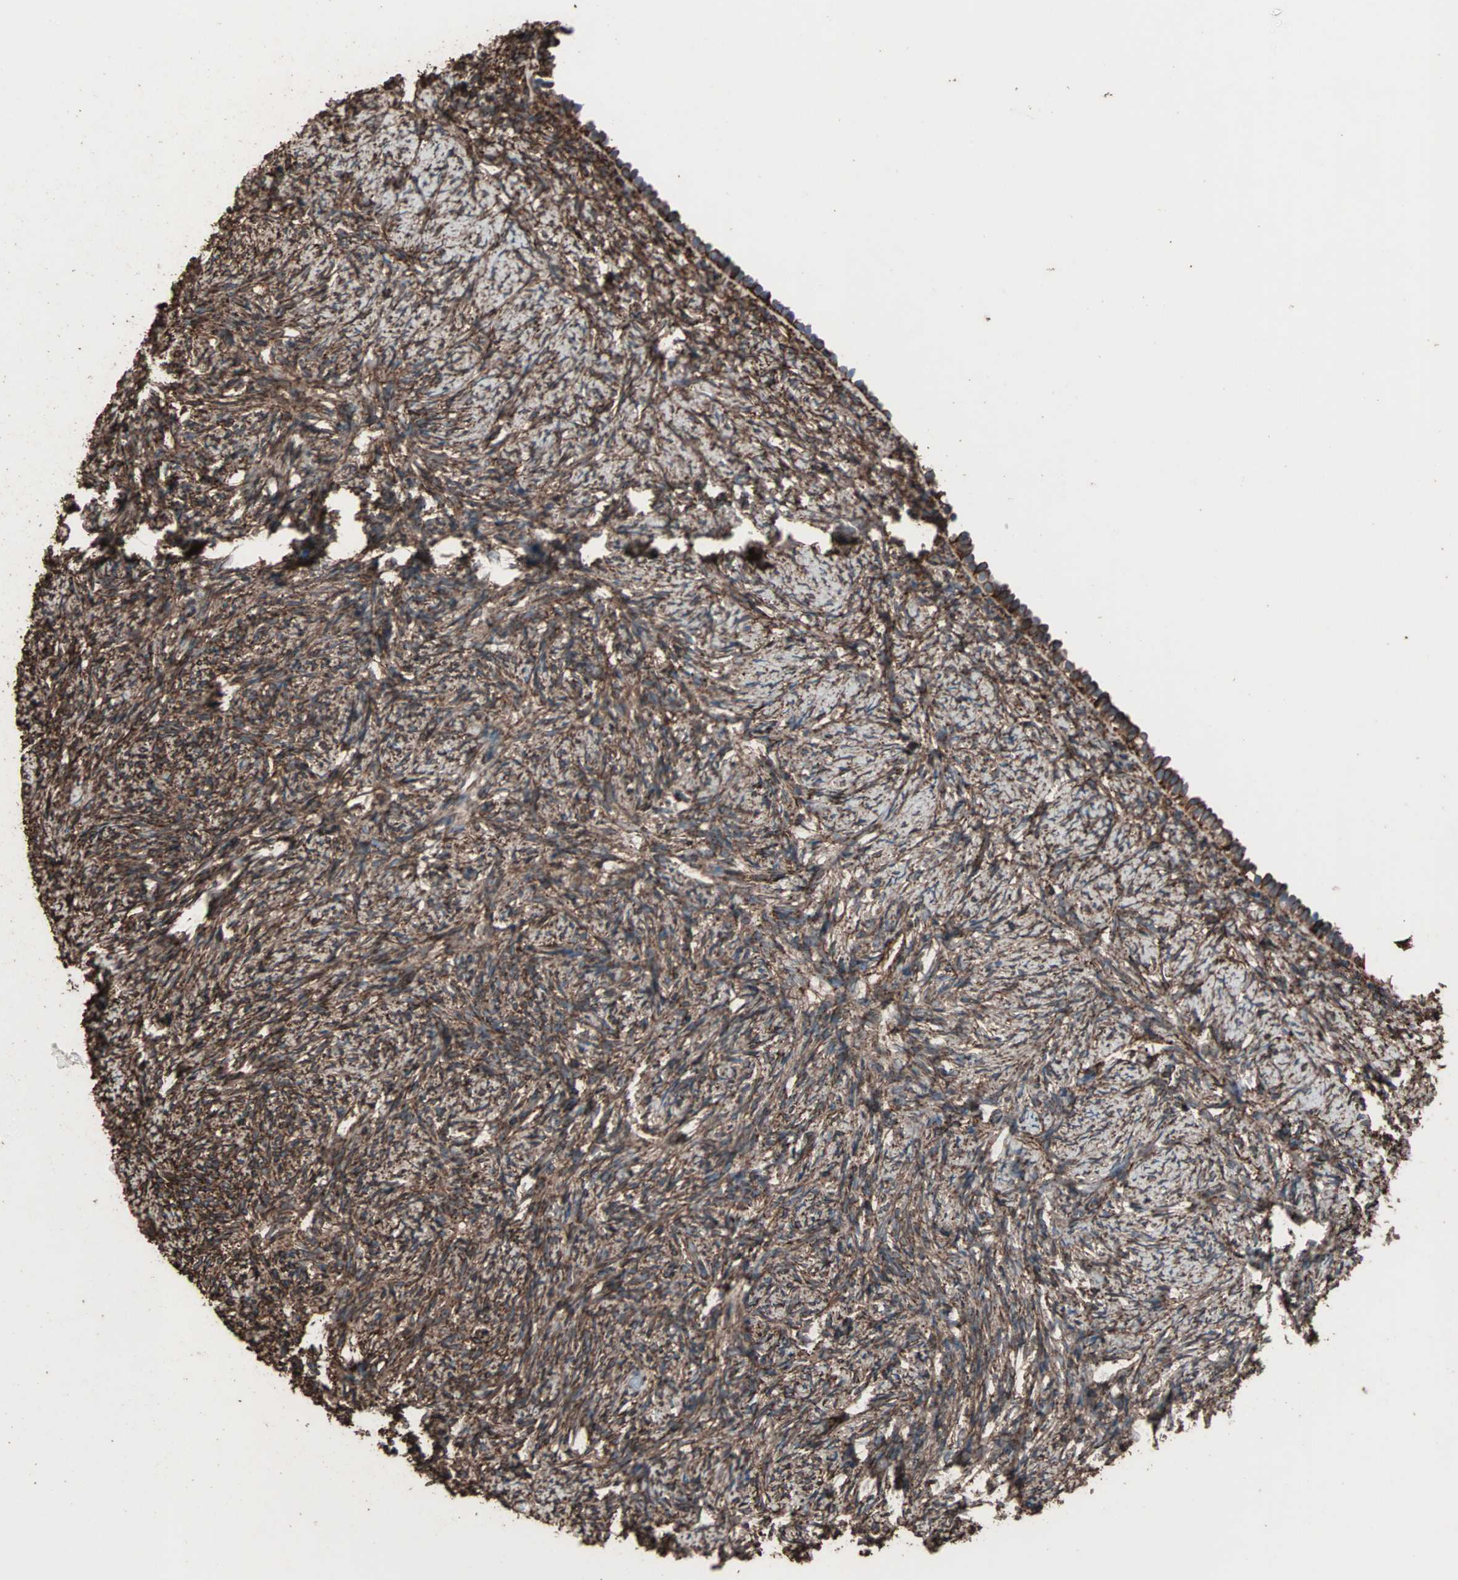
{"staining": {"intensity": "strong", "quantity": ">75%", "location": "cytoplasmic/membranous"}, "tissue": "ovary", "cell_type": "Ovarian stroma cells", "image_type": "normal", "snomed": [{"axis": "morphology", "description": "Normal tissue, NOS"}, {"axis": "topography", "description": "Ovary"}], "caption": "Unremarkable ovary was stained to show a protein in brown. There is high levels of strong cytoplasmic/membranous expression in approximately >75% of ovarian stroma cells. (Stains: DAB (3,3'-diaminobenzidine) in brown, nuclei in blue, Microscopy: brightfield microscopy at high magnification).", "gene": "HSP90B1", "patient": {"sex": "female", "age": 60}}